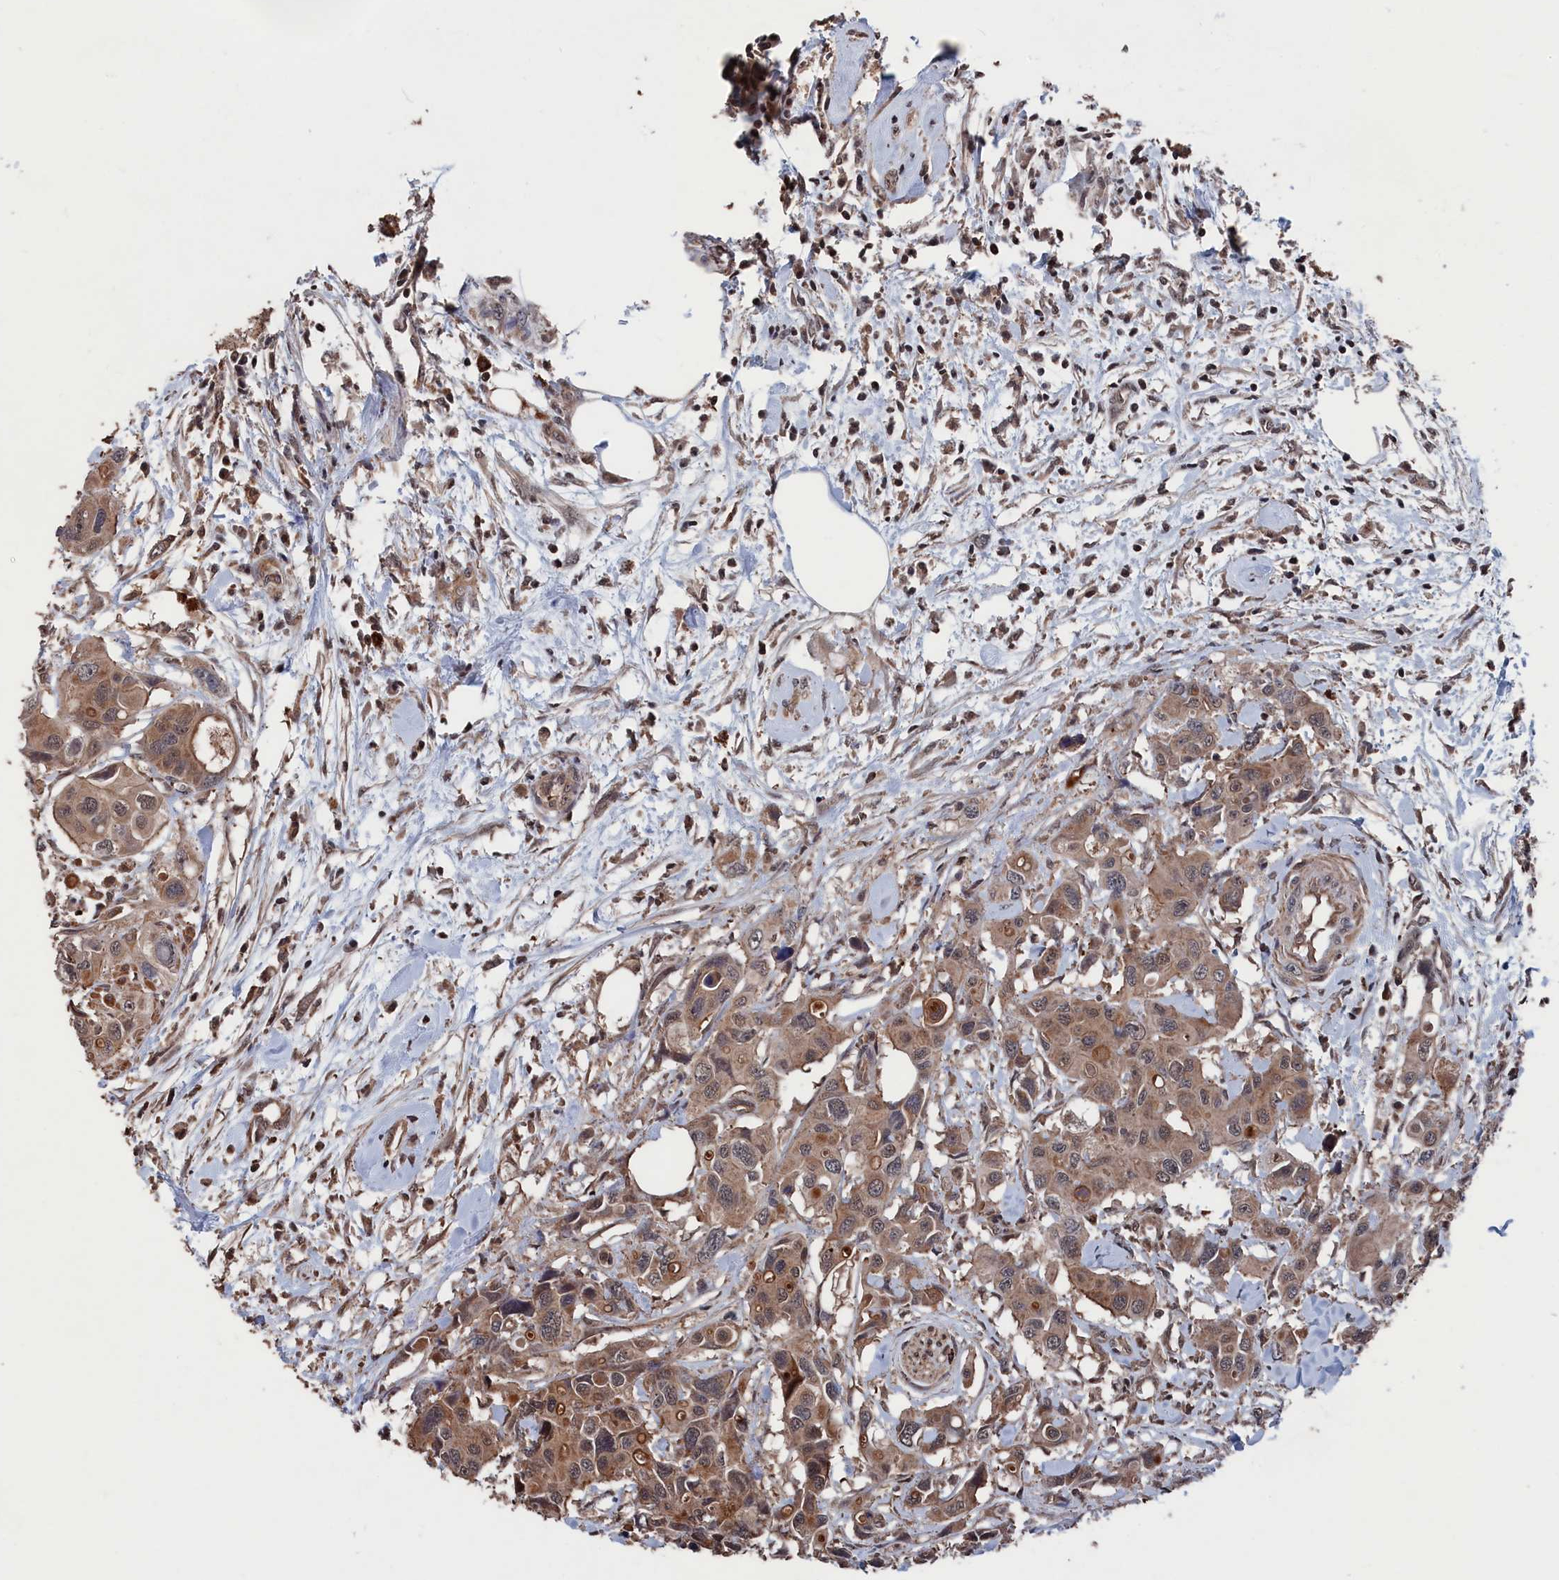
{"staining": {"intensity": "moderate", "quantity": "25%-75%", "location": "cytoplasmic/membranous"}, "tissue": "colorectal cancer", "cell_type": "Tumor cells", "image_type": "cancer", "snomed": [{"axis": "morphology", "description": "Adenocarcinoma, NOS"}, {"axis": "topography", "description": "Colon"}], "caption": "Colorectal adenocarcinoma was stained to show a protein in brown. There is medium levels of moderate cytoplasmic/membranous staining in about 25%-75% of tumor cells. Immunohistochemistry (ihc) stains the protein in brown and the nuclei are stained blue.", "gene": "PDE12", "patient": {"sex": "male", "age": 77}}